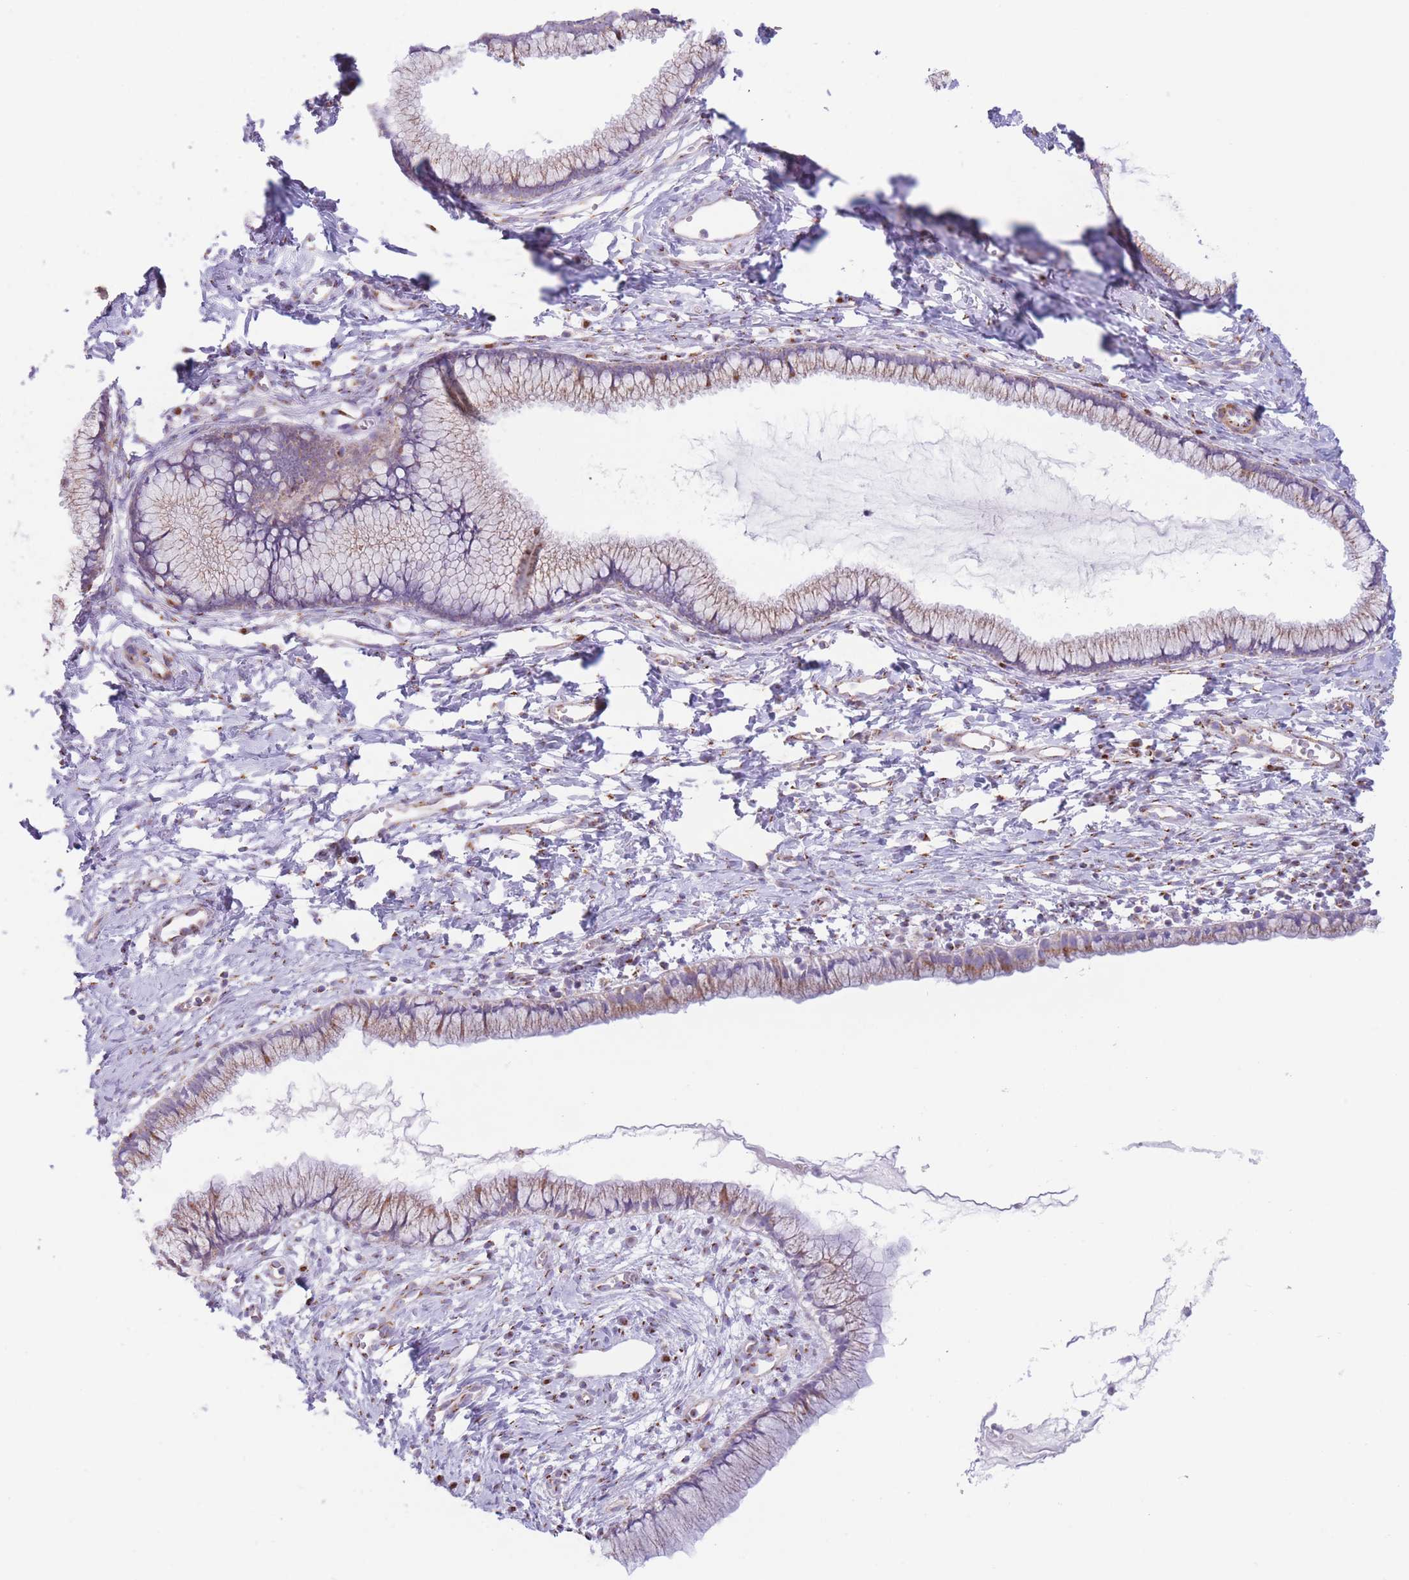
{"staining": {"intensity": "moderate", "quantity": "25%-75%", "location": "cytoplasmic/membranous"}, "tissue": "cervix", "cell_type": "Glandular cells", "image_type": "normal", "snomed": [{"axis": "morphology", "description": "Normal tissue, NOS"}, {"axis": "topography", "description": "Cervix"}], "caption": "IHC image of unremarkable cervix: cervix stained using IHC reveals medium levels of moderate protein expression localized specifically in the cytoplasmic/membranous of glandular cells, appearing as a cytoplasmic/membranous brown color.", "gene": "MPND", "patient": {"sex": "female", "age": 40}}